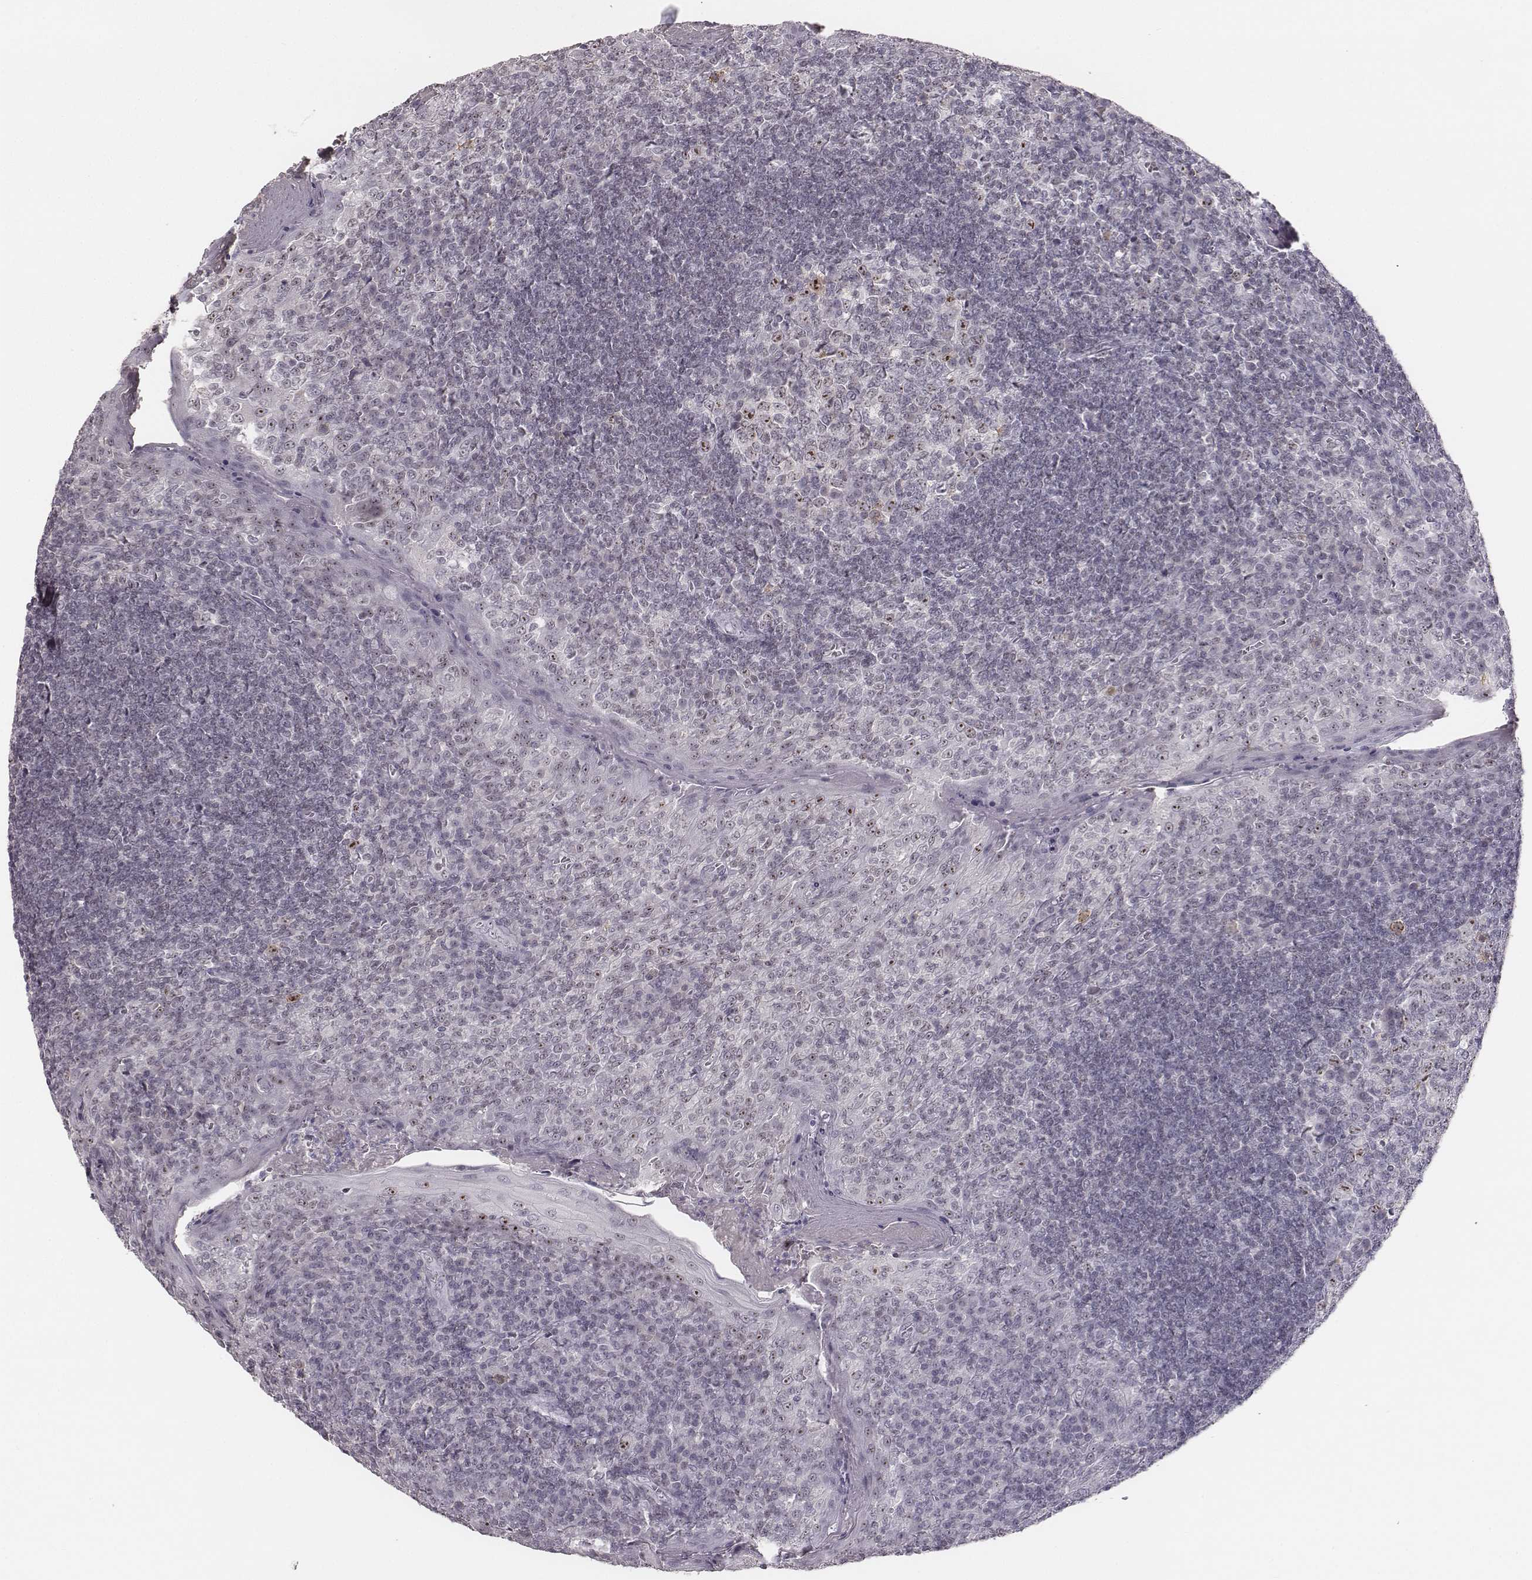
{"staining": {"intensity": "strong", "quantity": "<25%", "location": "nuclear"}, "tissue": "tonsil", "cell_type": "Germinal center cells", "image_type": "normal", "snomed": [{"axis": "morphology", "description": "Normal tissue, NOS"}, {"axis": "topography", "description": "Tonsil"}], "caption": "Protein expression analysis of unremarkable tonsil displays strong nuclear expression in about <25% of germinal center cells.", "gene": "NIFK", "patient": {"sex": "female", "age": 13}}